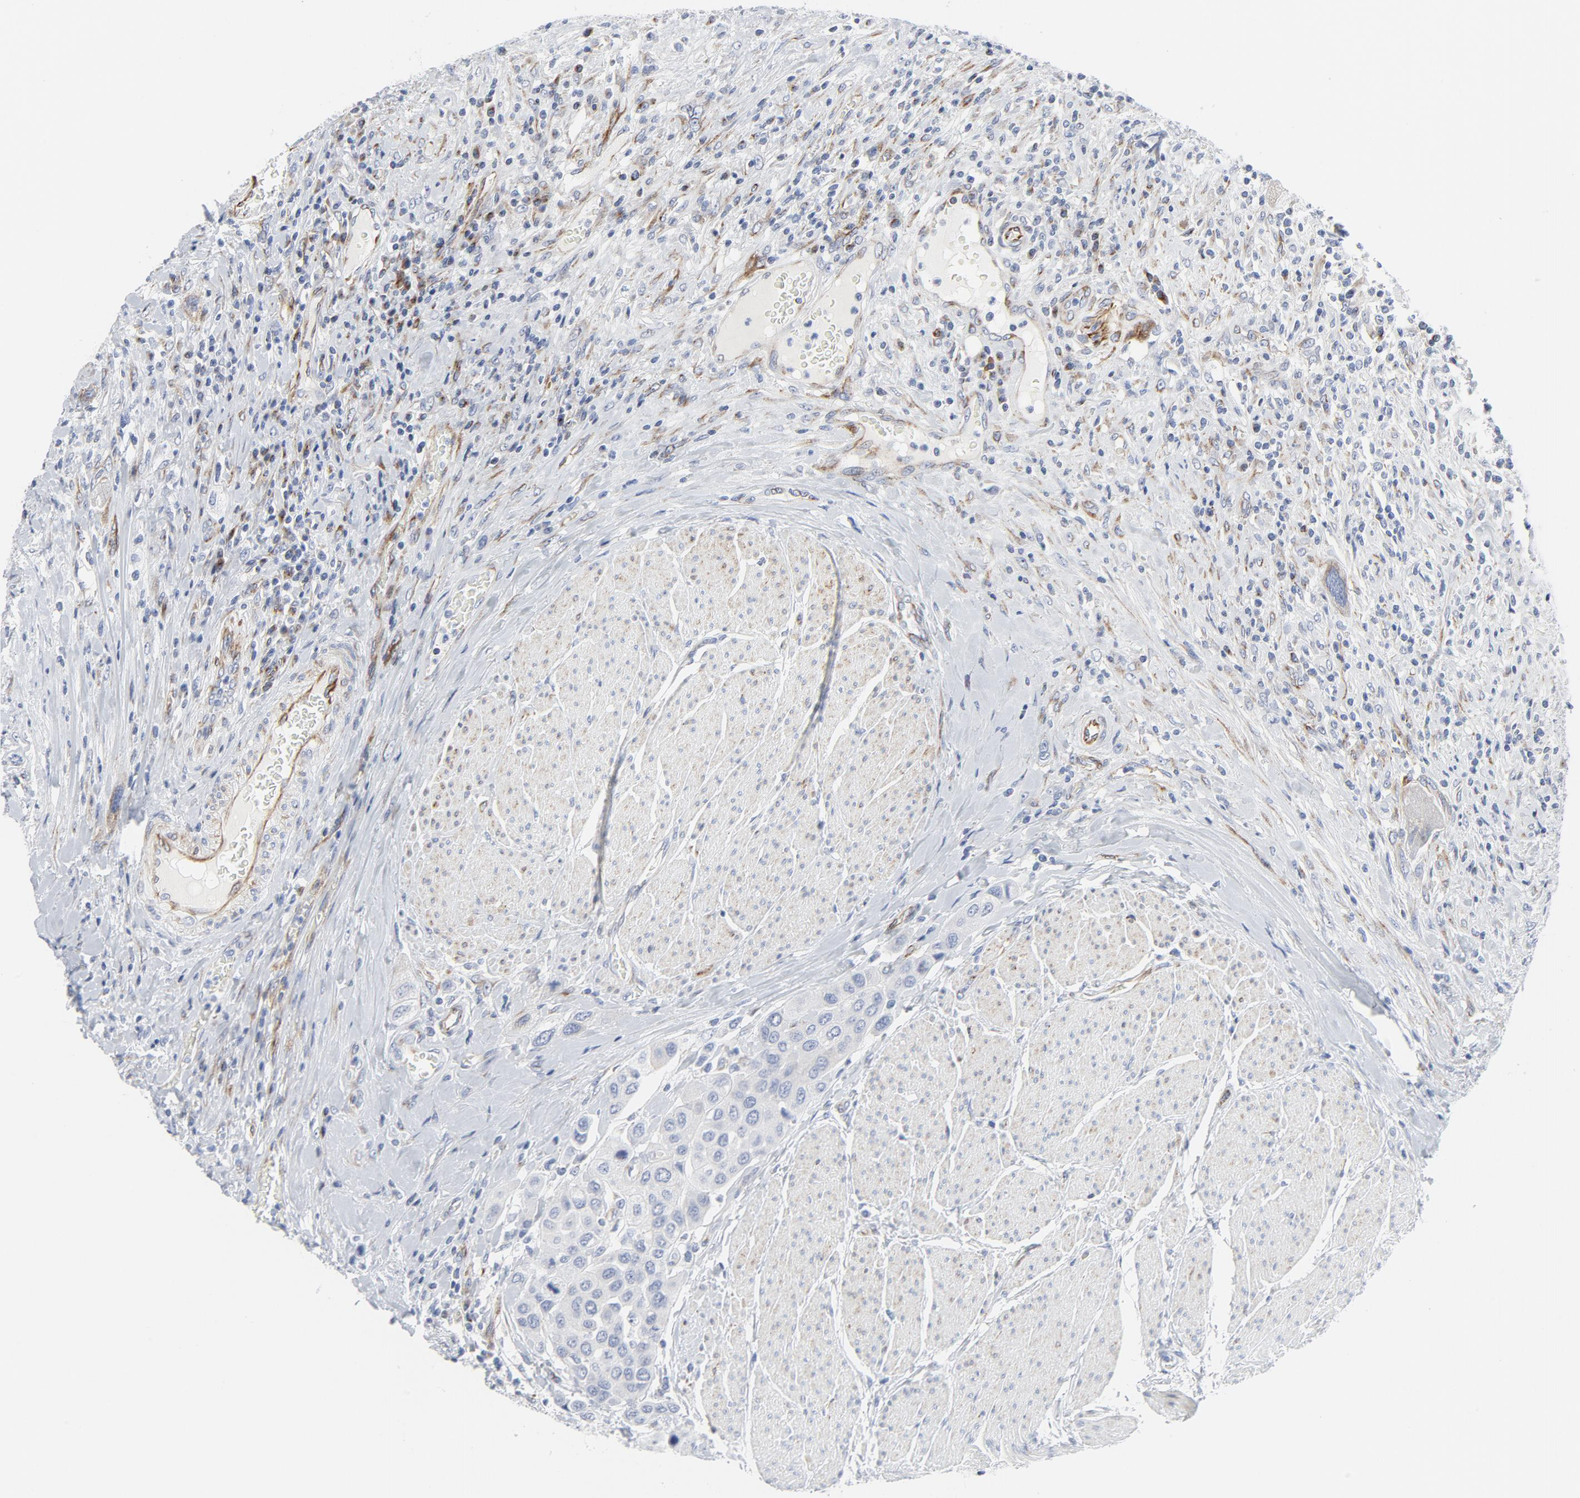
{"staining": {"intensity": "negative", "quantity": "none", "location": "none"}, "tissue": "urothelial cancer", "cell_type": "Tumor cells", "image_type": "cancer", "snomed": [{"axis": "morphology", "description": "Urothelial carcinoma, High grade"}, {"axis": "topography", "description": "Urinary bladder"}], "caption": "Tumor cells show no significant protein positivity in high-grade urothelial carcinoma.", "gene": "TUBB1", "patient": {"sex": "male", "age": 50}}